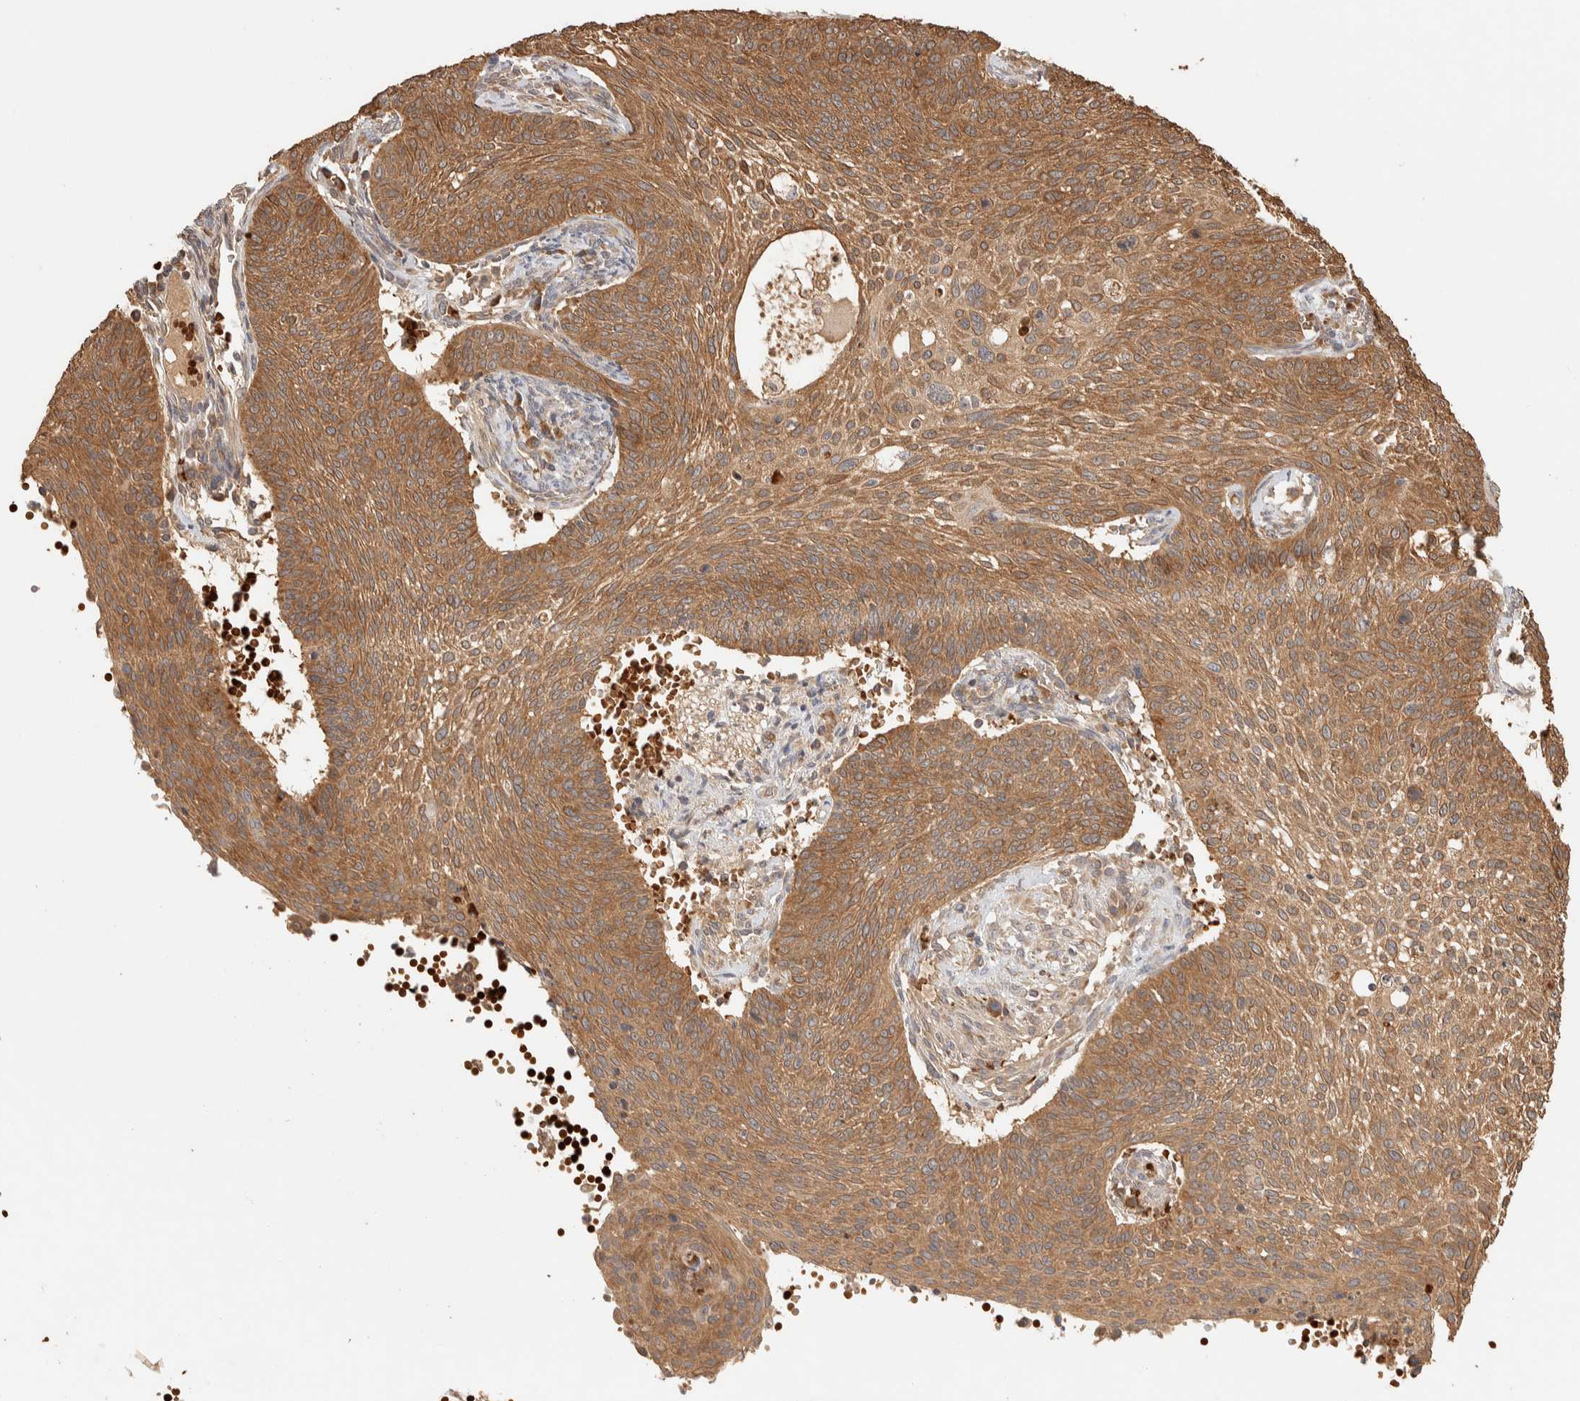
{"staining": {"intensity": "moderate", "quantity": ">75%", "location": "cytoplasmic/membranous"}, "tissue": "cervical cancer", "cell_type": "Tumor cells", "image_type": "cancer", "snomed": [{"axis": "morphology", "description": "Squamous cell carcinoma, NOS"}, {"axis": "topography", "description": "Cervix"}], "caption": "Protein staining displays moderate cytoplasmic/membranous staining in about >75% of tumor cells in cervical cancer (squamous cell carcinoma).", "gene": "TTI2", "patient": {"sex": "female", "age": 70}}